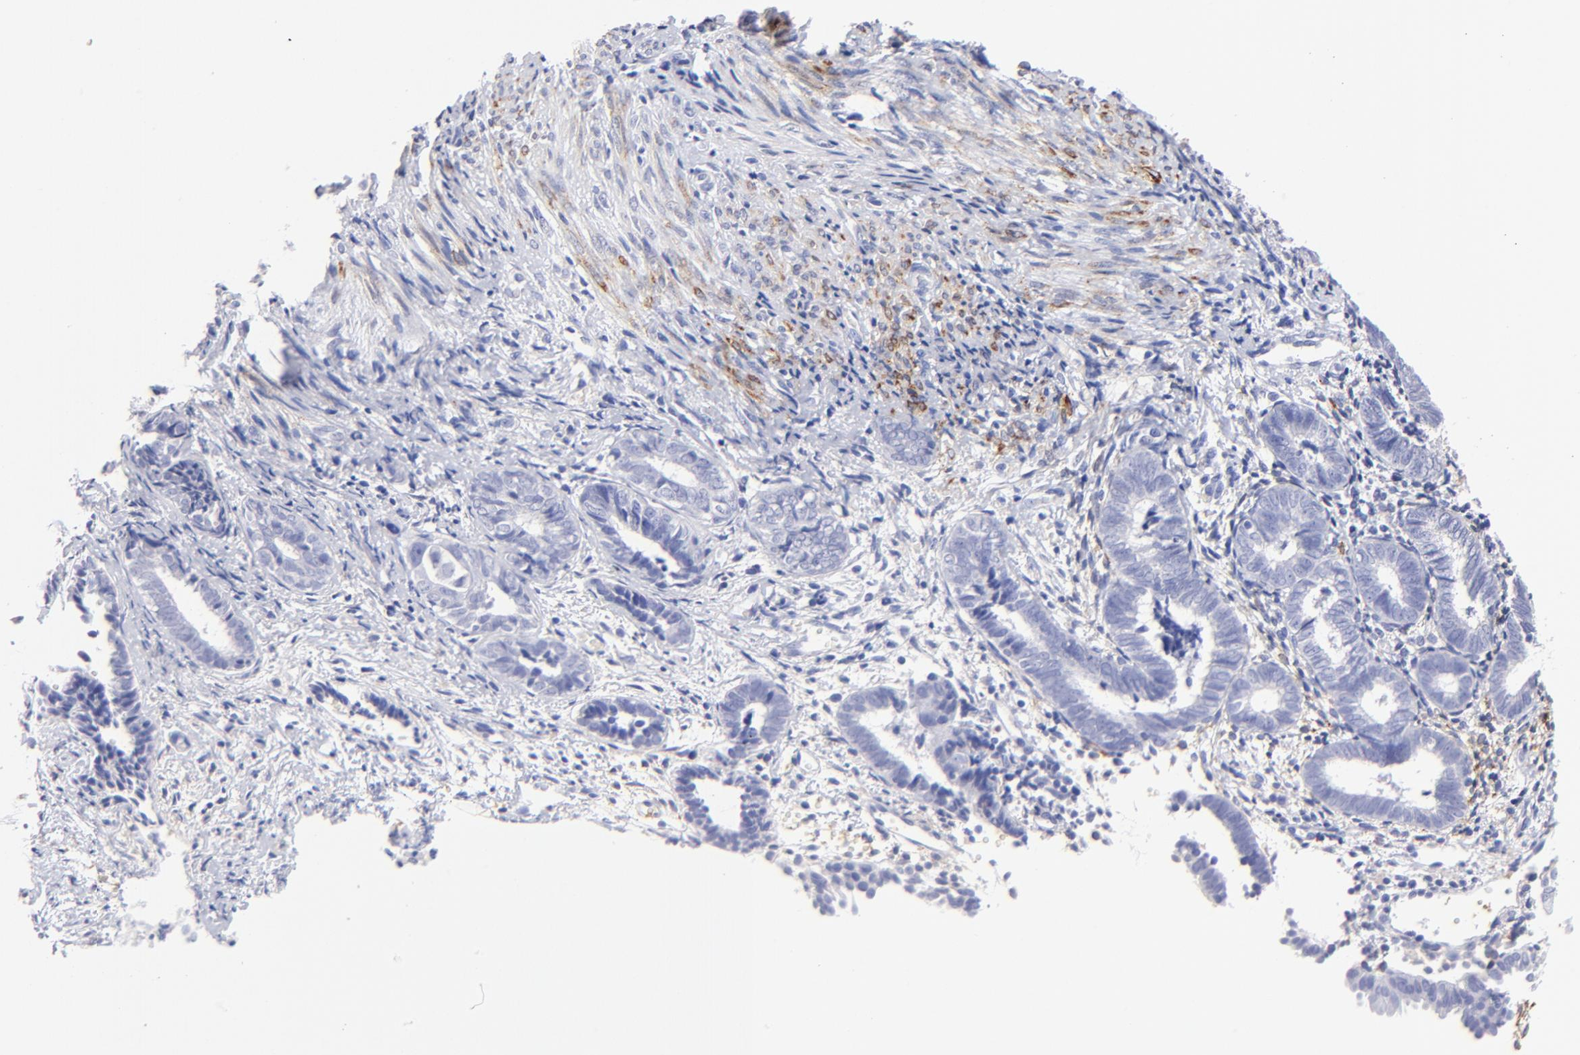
{"staining": {"intensity": "negative", "quantity": "none", "location": "none"}, "tissue": "endometrium", "cell_type": "Cells in endometrial stroma", "image_type": "normal", "snomed": [{"axis": "morphology", "description": "Normal tissue, NOS"}, {"axis": "topography", "description": "Smooth muscle"}, {"axis": "topography", "description": "Endometrium"}], "caption": "Immunohistochemistry (IHC) of benign endometrium demonstrates no expression in cells in endometrial stroma. The staining is performed using DAB (3,3'-diaminobenzidine) brown chromogen with nuclei counter-stained in using hematoxylin.", "gene": "HORMAD2", "patient": {"sex": "female", "age": 57}}